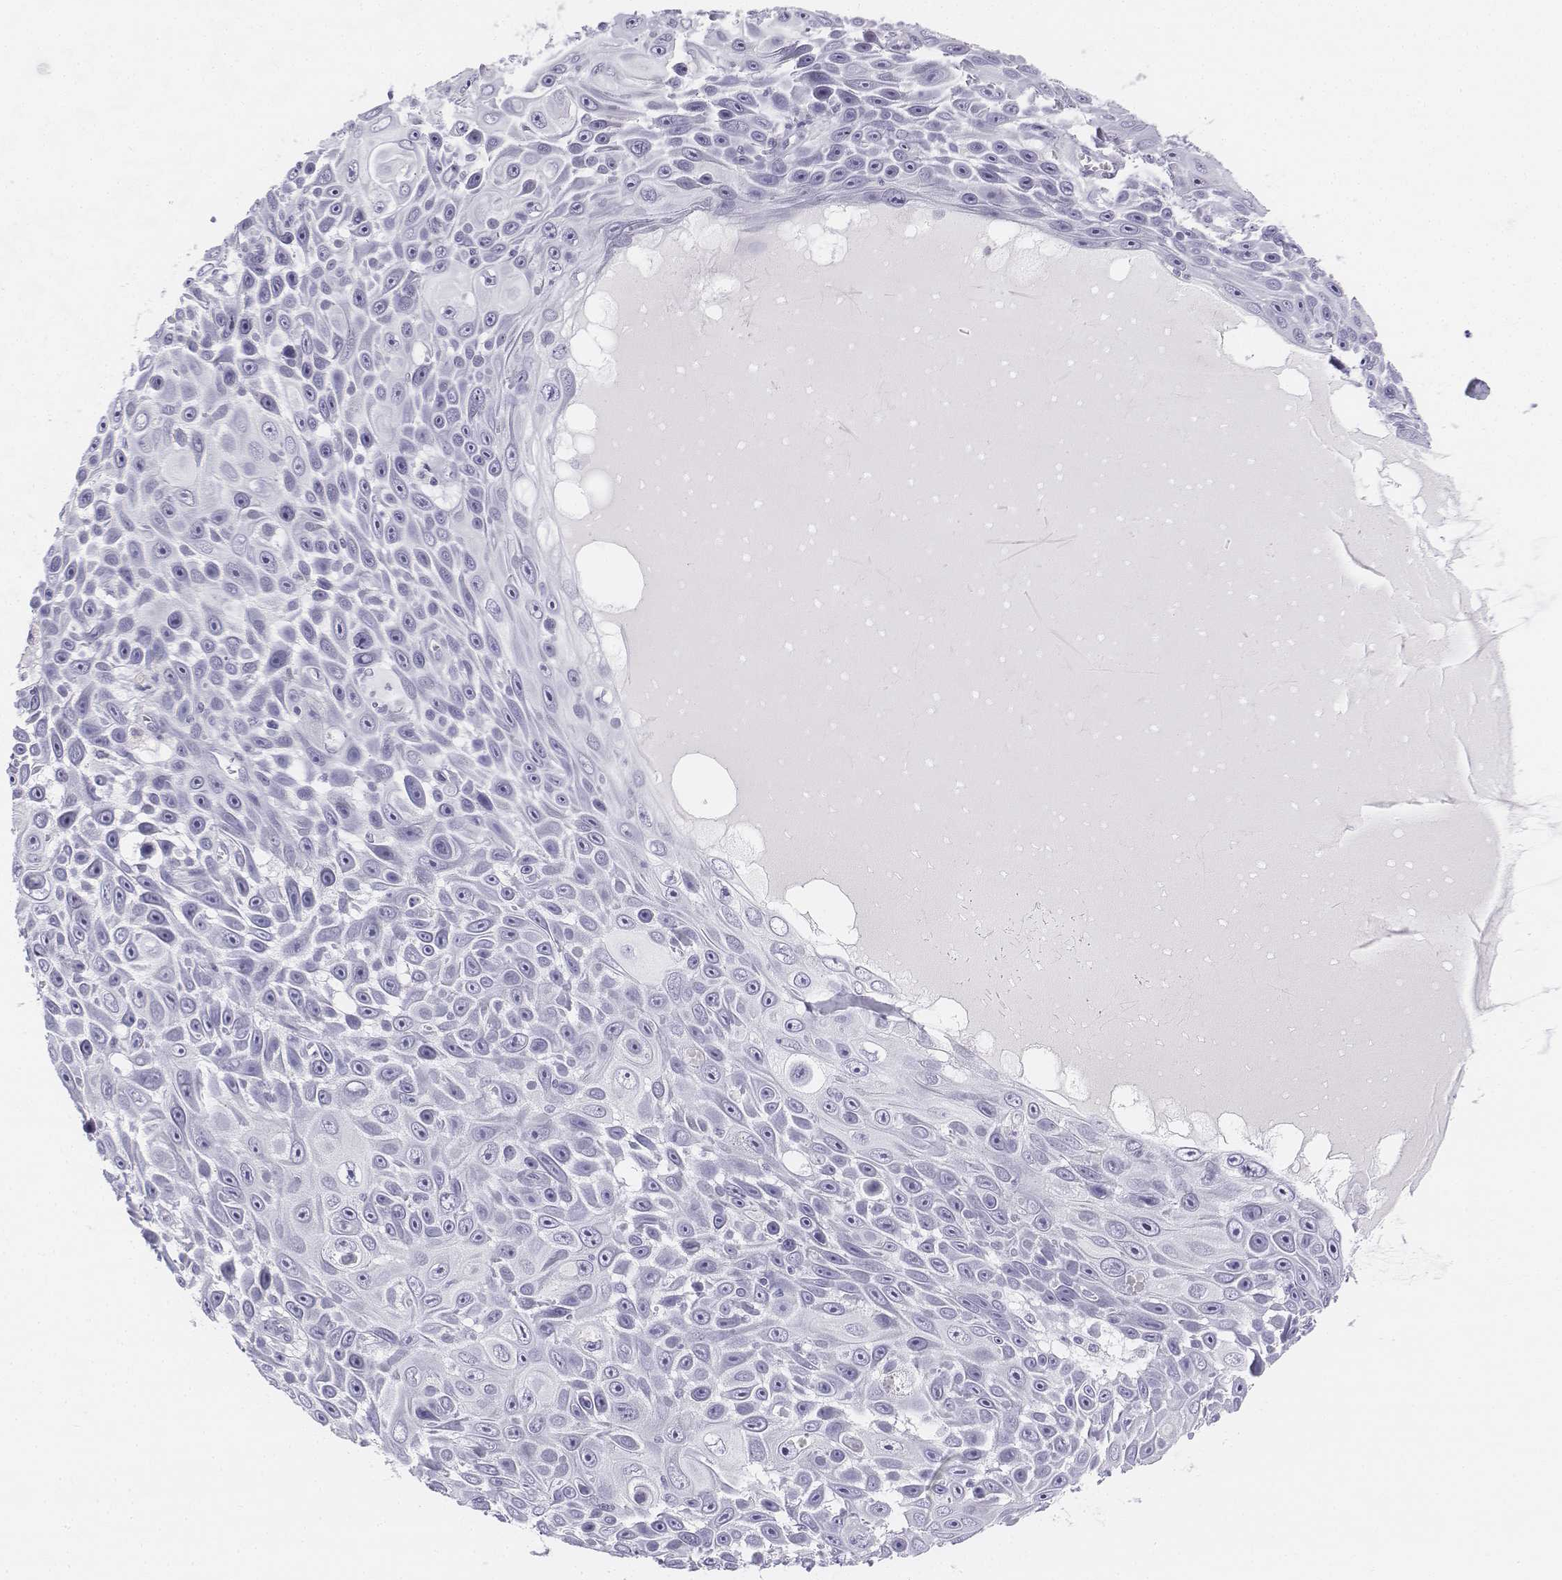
{"staining": {"intensity": "negative", "quantity": "none", "location": "none"}, "tissue": "skin cancer", "cell_type": "Tumor cells", "image_type": "cancer", "snomed": [{"axis": "morphology", "description": "Squamous cell carcinoma, NOS"}, {"axis": "topography", "description": "Skin"}], "caption": "The immunohistochemistry image has no significant positivity in tumor cells of skin cancer (squamous cell carcinoma) tissue.", "gene": "UCN2", "patient": {"sex": "male", "age": 82}}